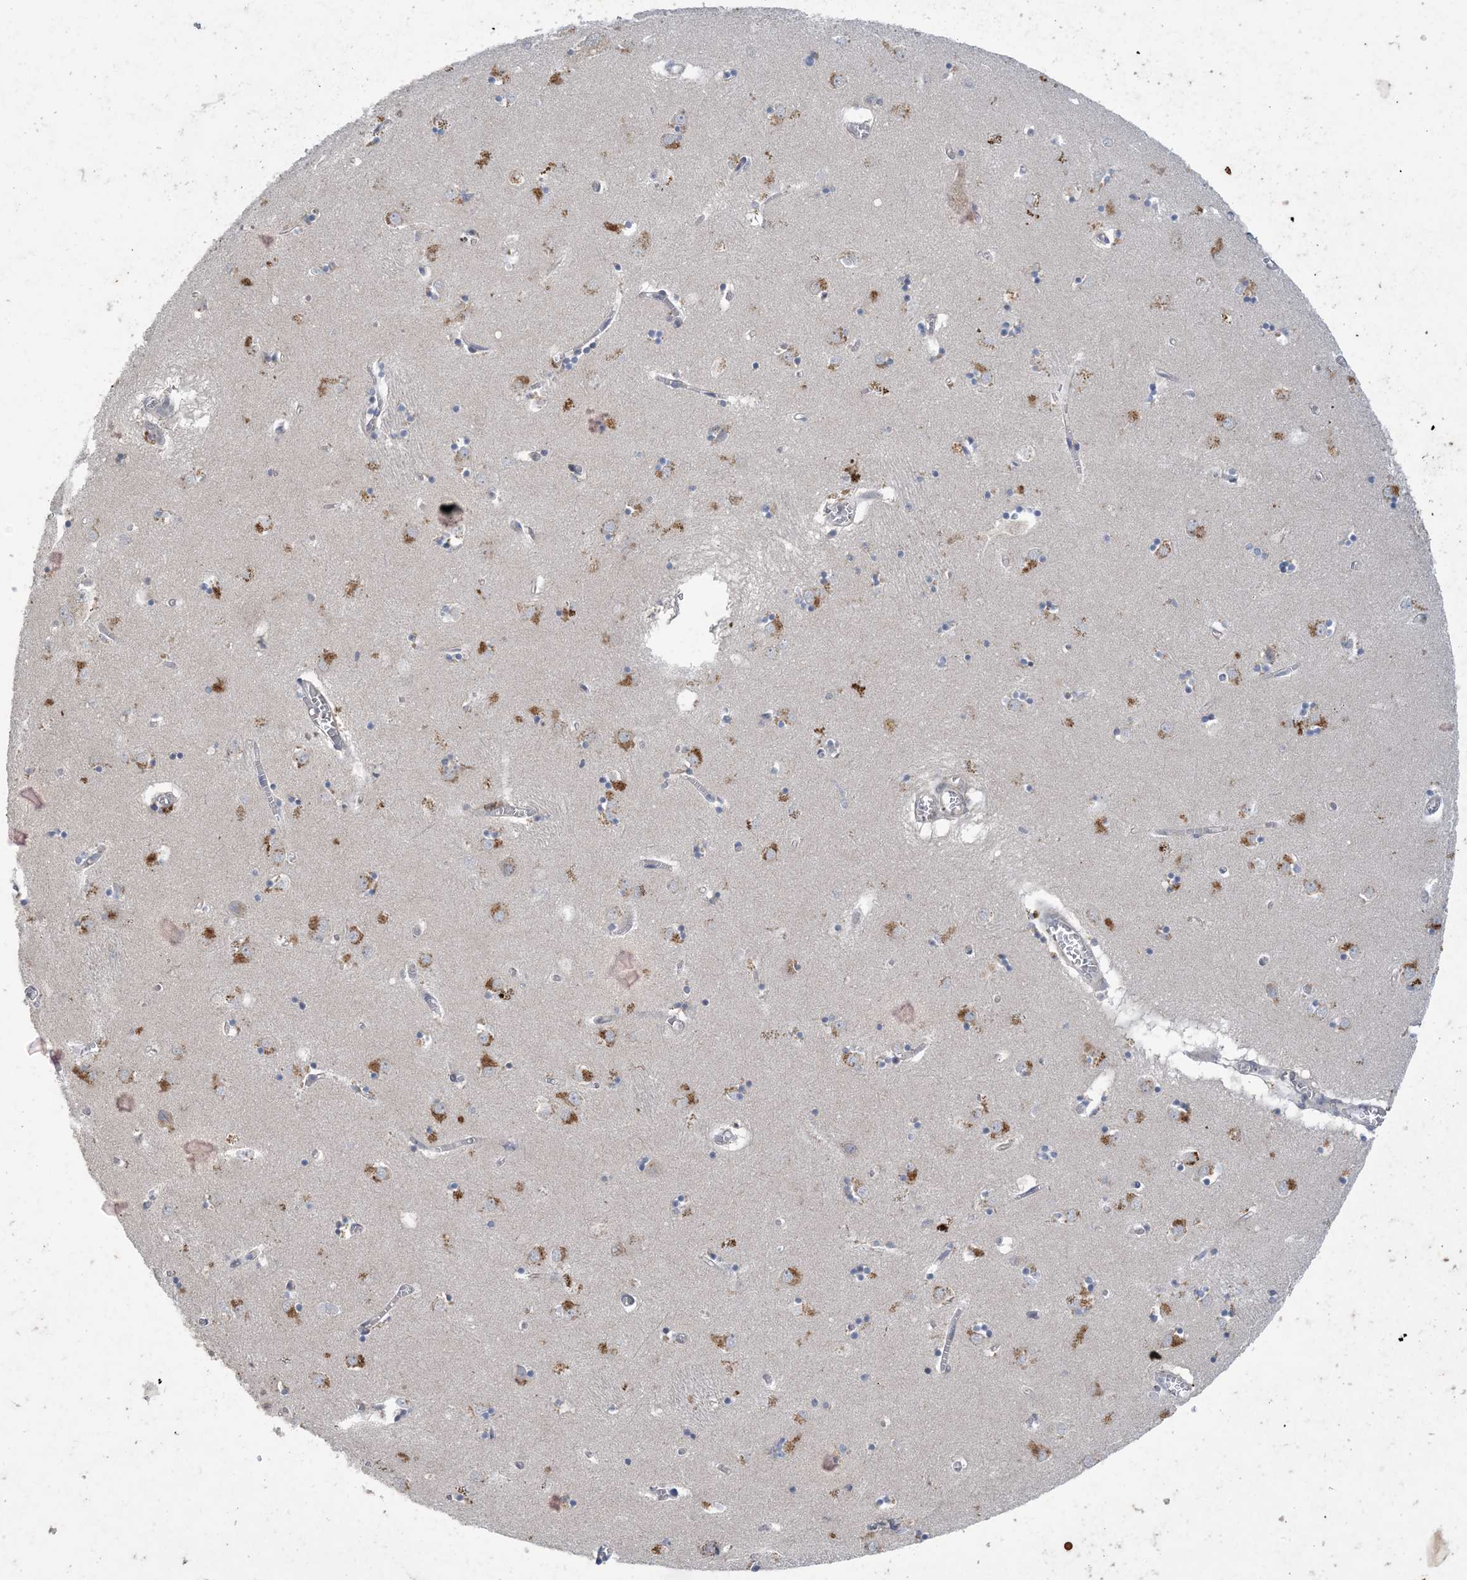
{"staining": {"intensity": "weak", "quantity": "<25%", "location": "cytoplasmic/membranous"}, "tissue": "caudate", "cell_type": "Glial cells", "image_type": "normal", "snomed": [{"axis": "morphology", "description": "Normal tissue, NOS"}, {"axis": "topography", "description": "Lateral ventricle wall"}], "caption": "IHC of benign human caudate displays no positivity in glial cells. (DAB (3,3'-diaminobenzidine) immunohistochemistry (IHC), high magnification).", "gene": "MRPS18A", "patient": {"sex": "male", "age": 70}}